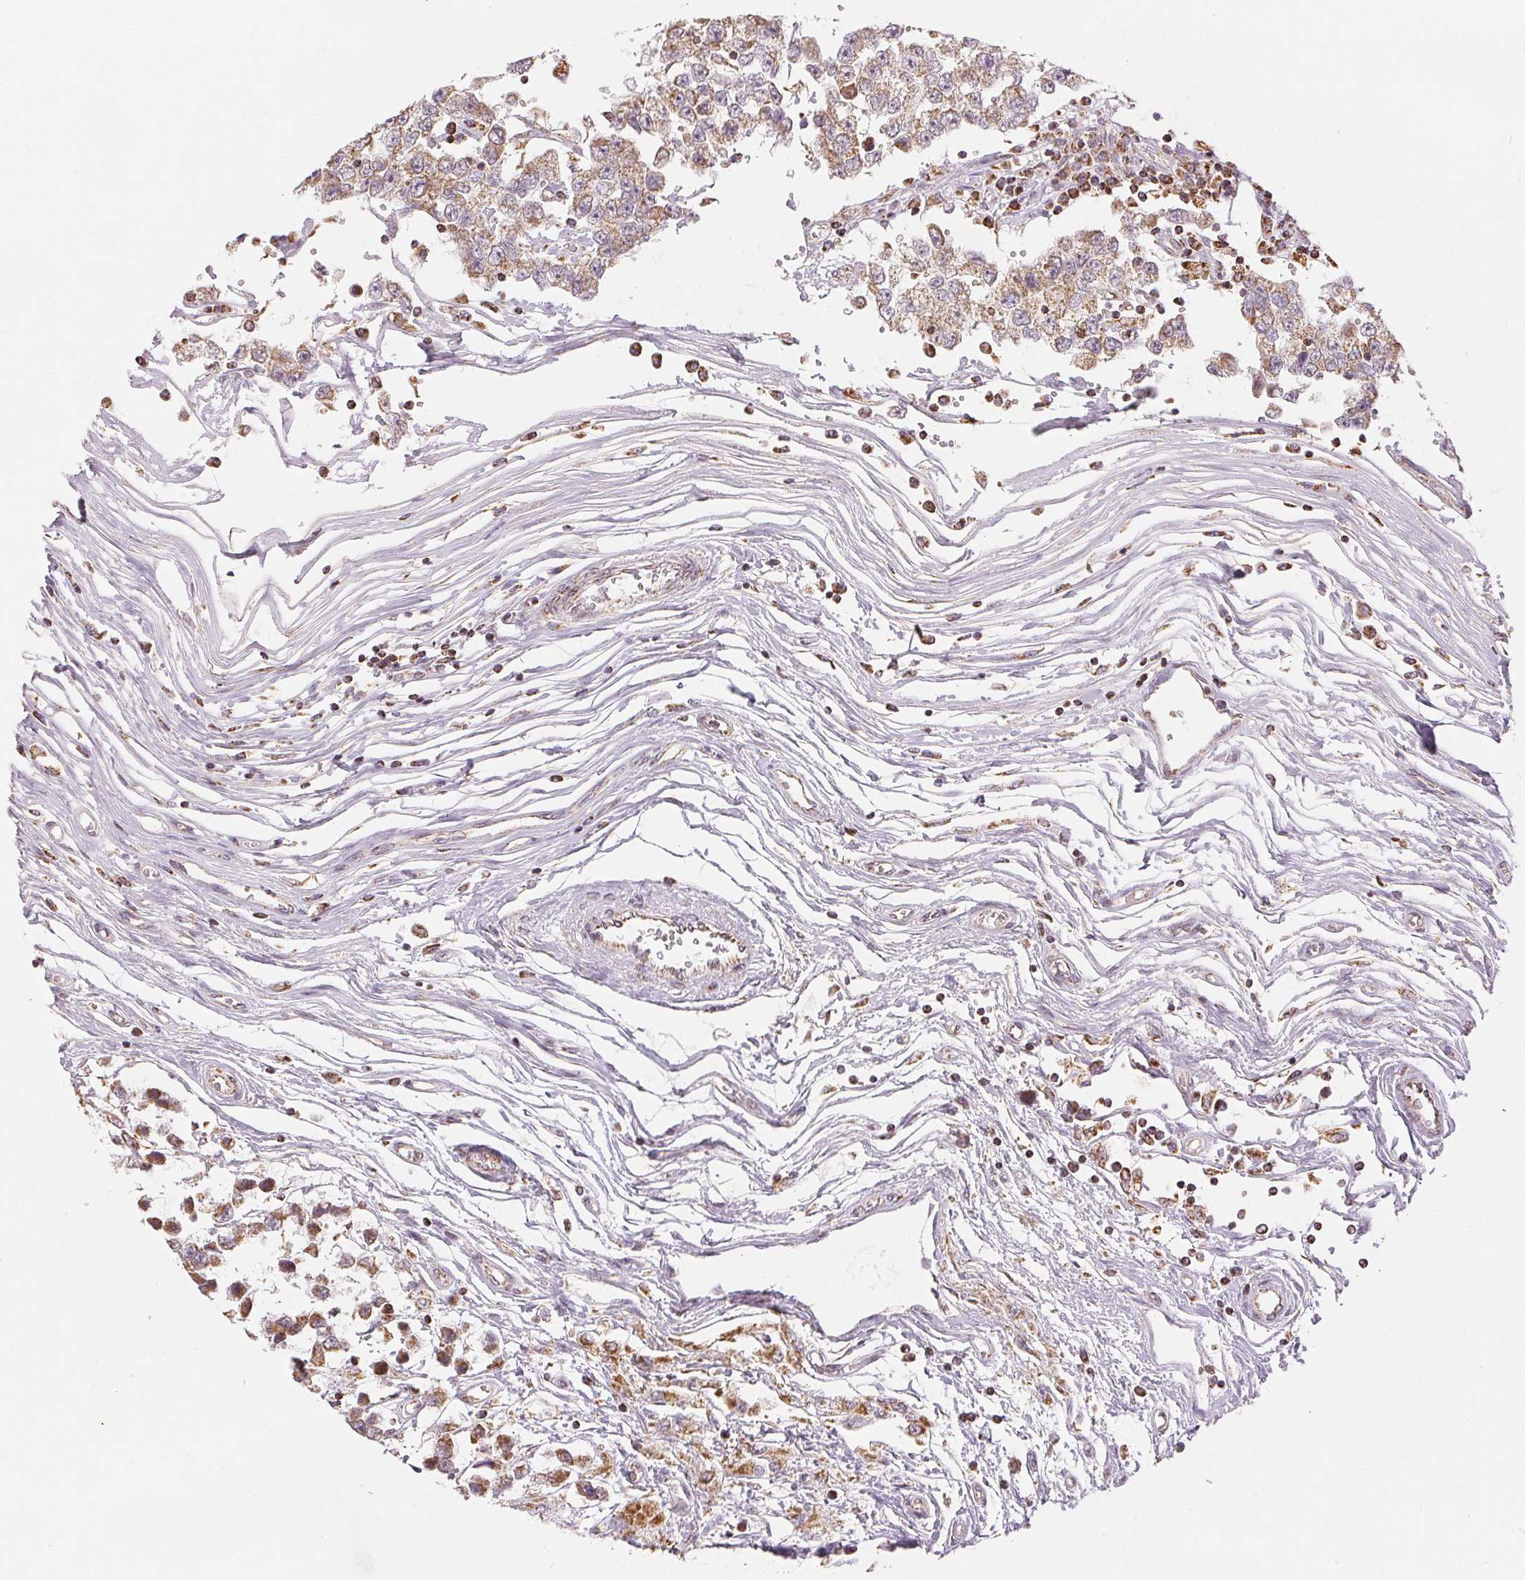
{"staining": {"intensity": "moderate", "quantity": ">75%", "location": "cytoplasmic/membranous"}, "tissue": "testis cancer", "cell_type": "Tumor cells", "image_type": "cancer", "snomed": [{"axis": "morphology", "description": "Seminoma, NOS"}, {"axis": "topography", "description": "Testis"}], "caption": "Immunohistochemistry (IHC) histopathology image of neoplastic tissue: seminoma (testis) stained using IHC demonstrates medium levels of moderate protein expression localized specifically in the cytoplasmic/membranous of tumor cells, appearing as a cytoplasmic/membranous brown color.", "gene": "SDHB", "patient": {"sex": "male", "age": 34}}